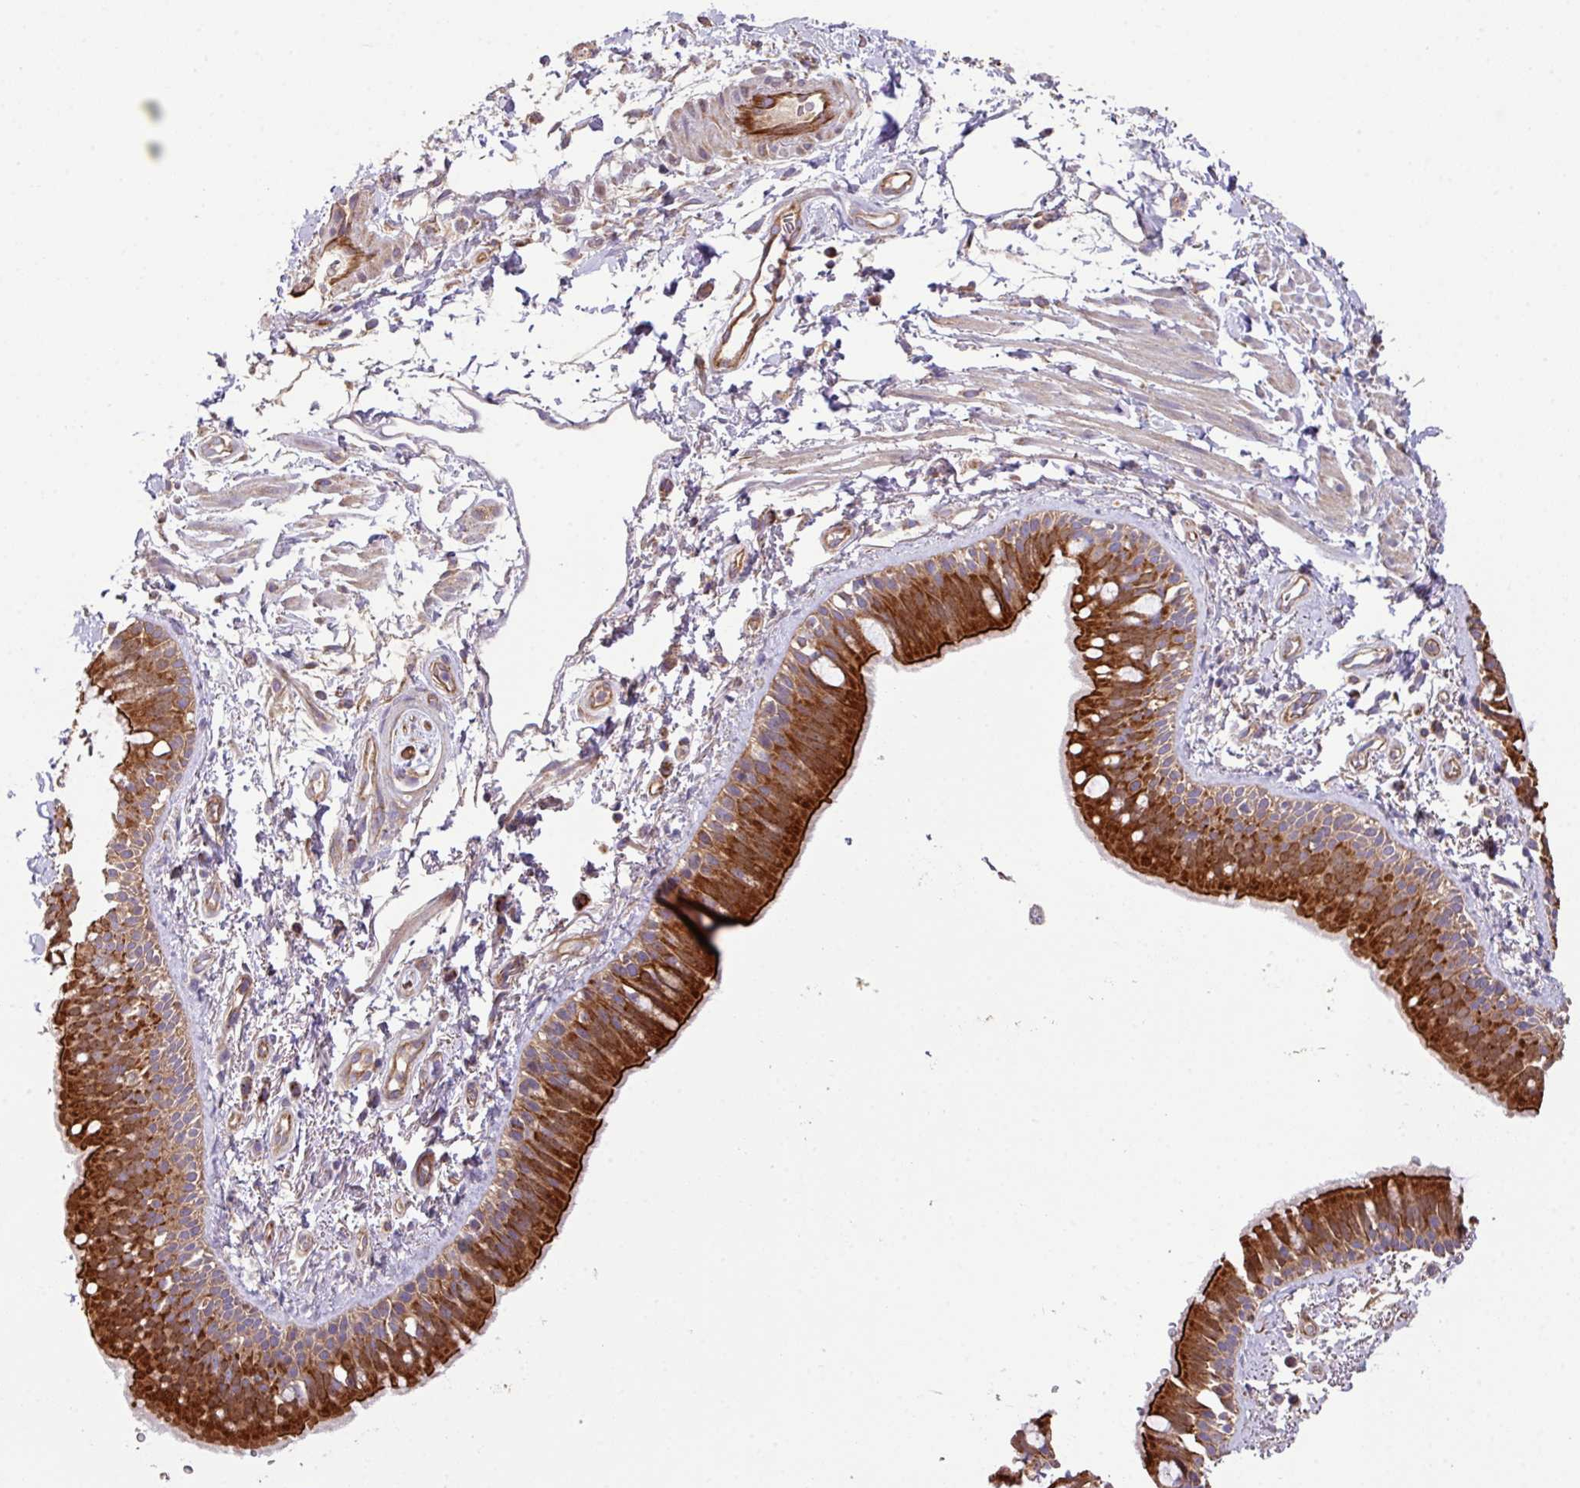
{"staining": {"intensity": "strong", "quantity": ">75%", "location": "cytoplasmic/membranous"}, "tissue": "bronchus", "cell_type": "Respiratory epithelial cells", "image_type": "normal", "snomed": [{"axis": "morphology", "description": "Normal tissue, NOS"}, {"axis": "morphology", "description": "Squamous cell carcinoma, NOS"}, {"axis": "topography", "description": "Bronchus"}, {"axis": "topography", "description": "Lung"}], "caption": "This image reveals benign bronchus stained with immunohistochemistry (IHC) to label a protein in brown. The cytoplasmic/membranous of respiratory epithelial cells show strong positivity for the protein. Nuclei are counter-stained blue.", "gene": "LRRC53", "patient": {"sex": "female", "age": 70}}